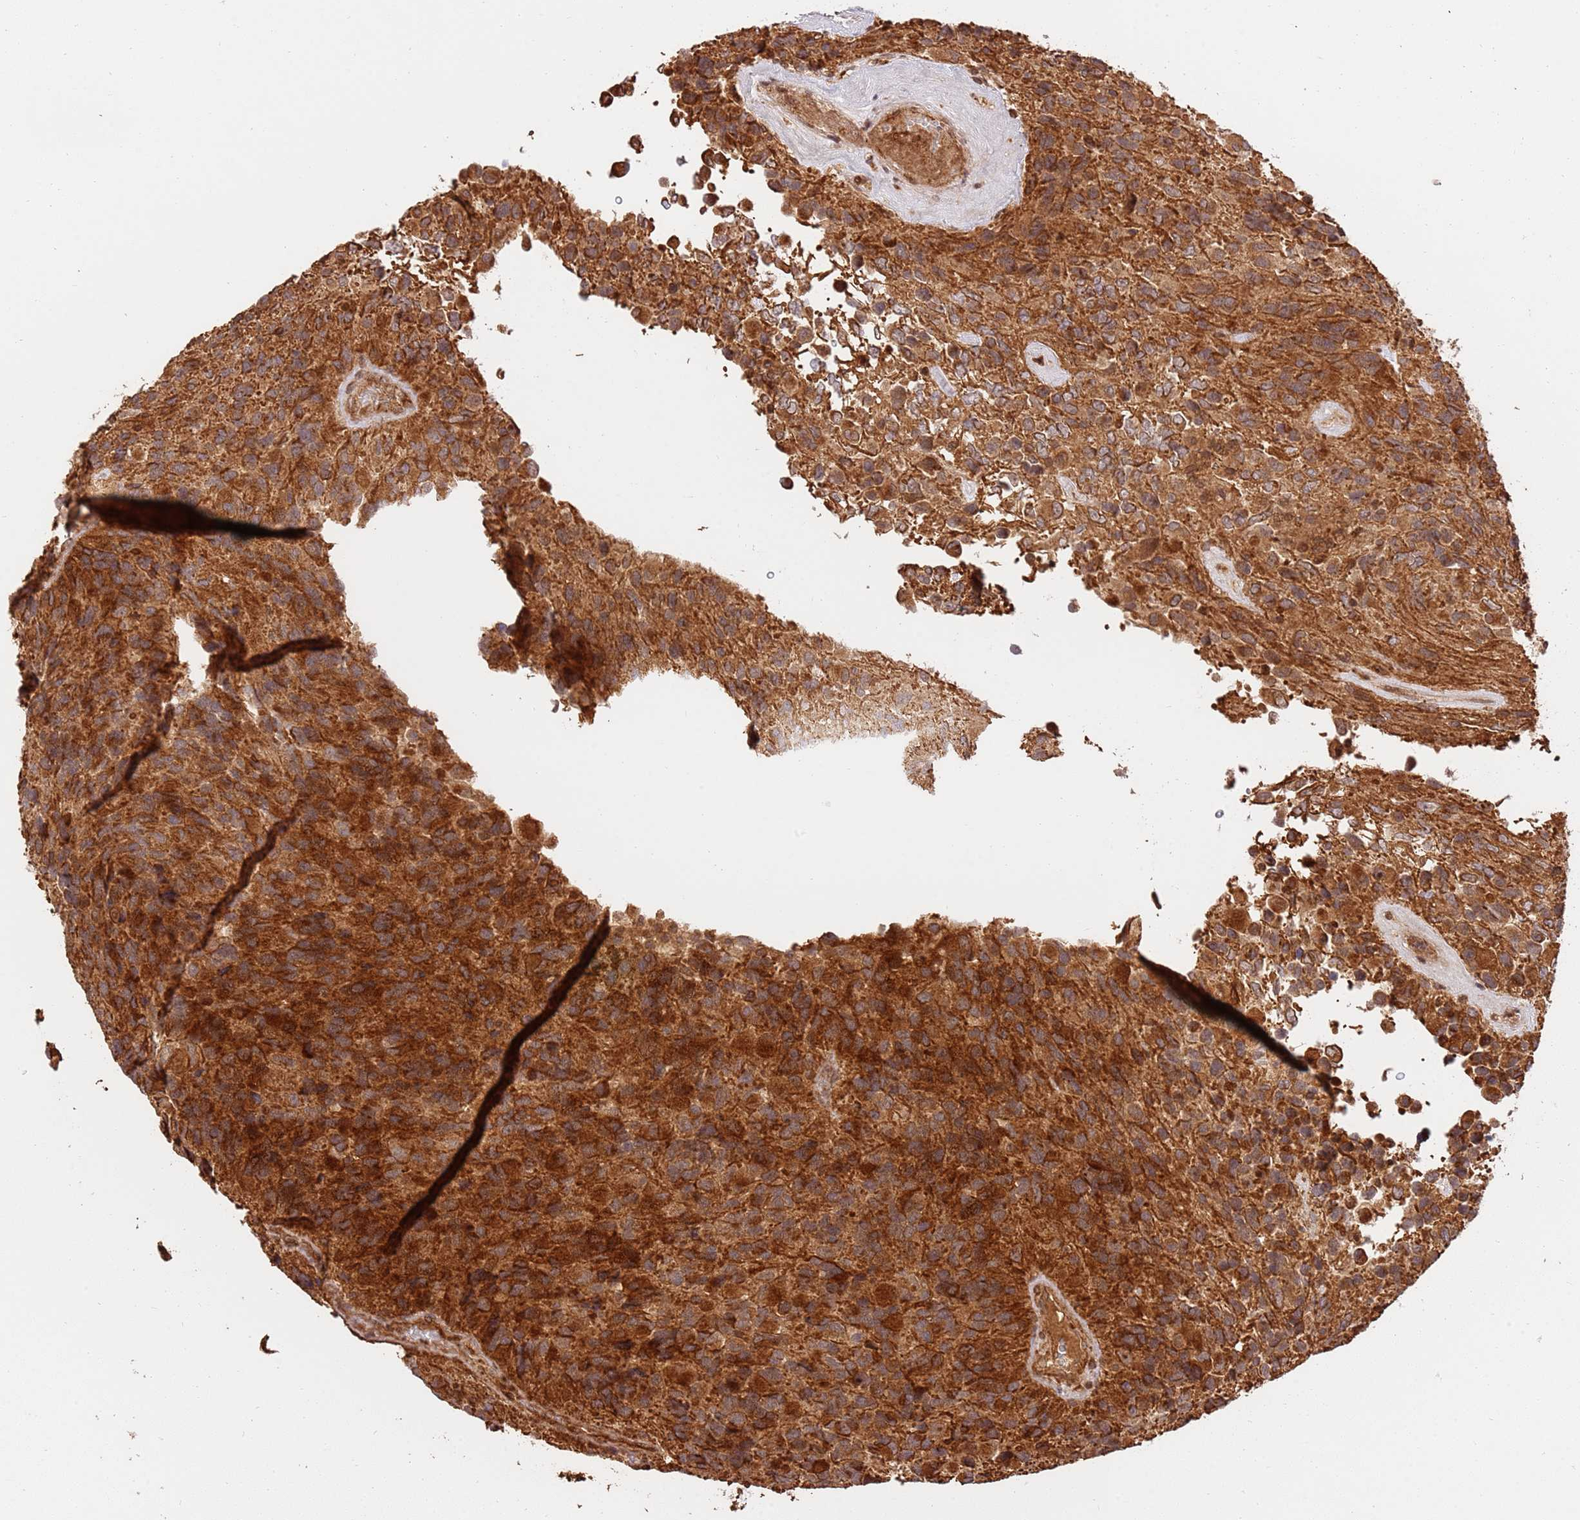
{"staining": {"intensity": "moderate", "quantity": ">75%", "location": "cytoplasmic/membranous"}, "tissue": "glioma", "cell_type": "Tumor cells", "image_type": "cancer", "snomed": [{"axis": "morphology", "description": "Glioma, malignant, High grade"}, {"axis": "topography", "description": "Brain"}], "caption": "A high-resolution histopathology image shows immunohistochemistry staining of glioma, which exhibits moderate cytoplasmic/membranous positivity in approximately >75% of tumor cells.", "gene": "KATNAL2", "patient": {"sex": "male", "age": 77}}